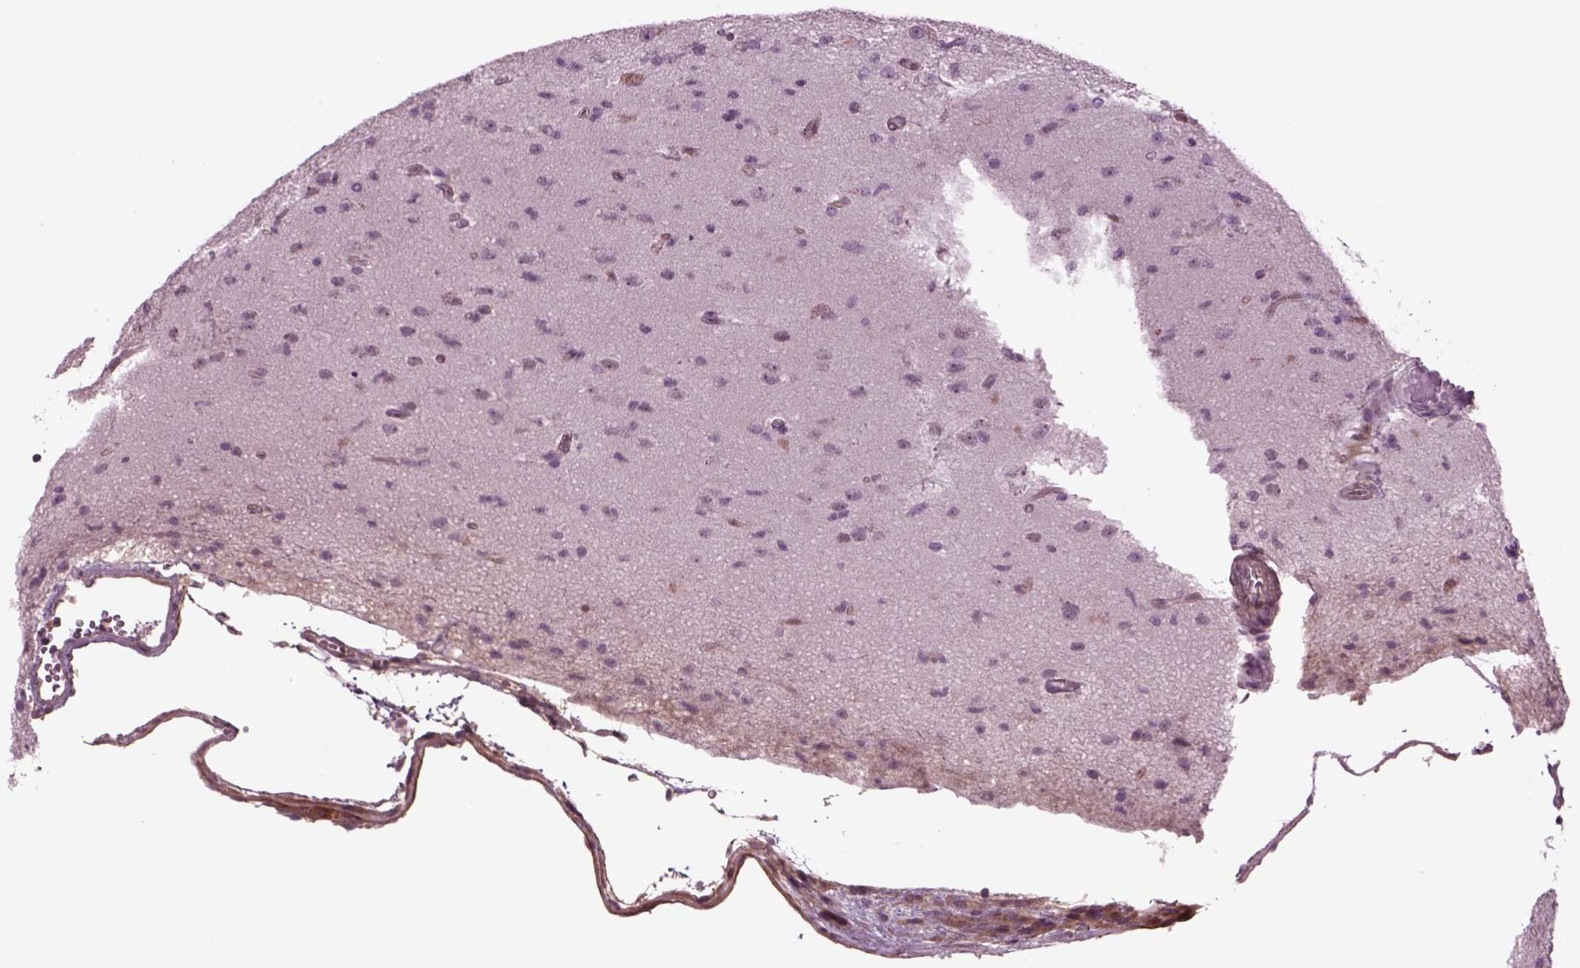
{"staining": {"intensity": "negative", "quantity": "none", "location": "none"}, "tissue": "glioma", "cell_type": "Tumor cells", "image_type": "cancer", "snomed": [{"axis": "morphology", "description": "Glioma, malignant, High grade"}, {"axis": "topography", "description": "Brain"}], "caption": "Protein analysis of glioma displays no significant expression in tumor cells.", "gene": "ODF3", "patient": {"sex": "male", "age": 56}}